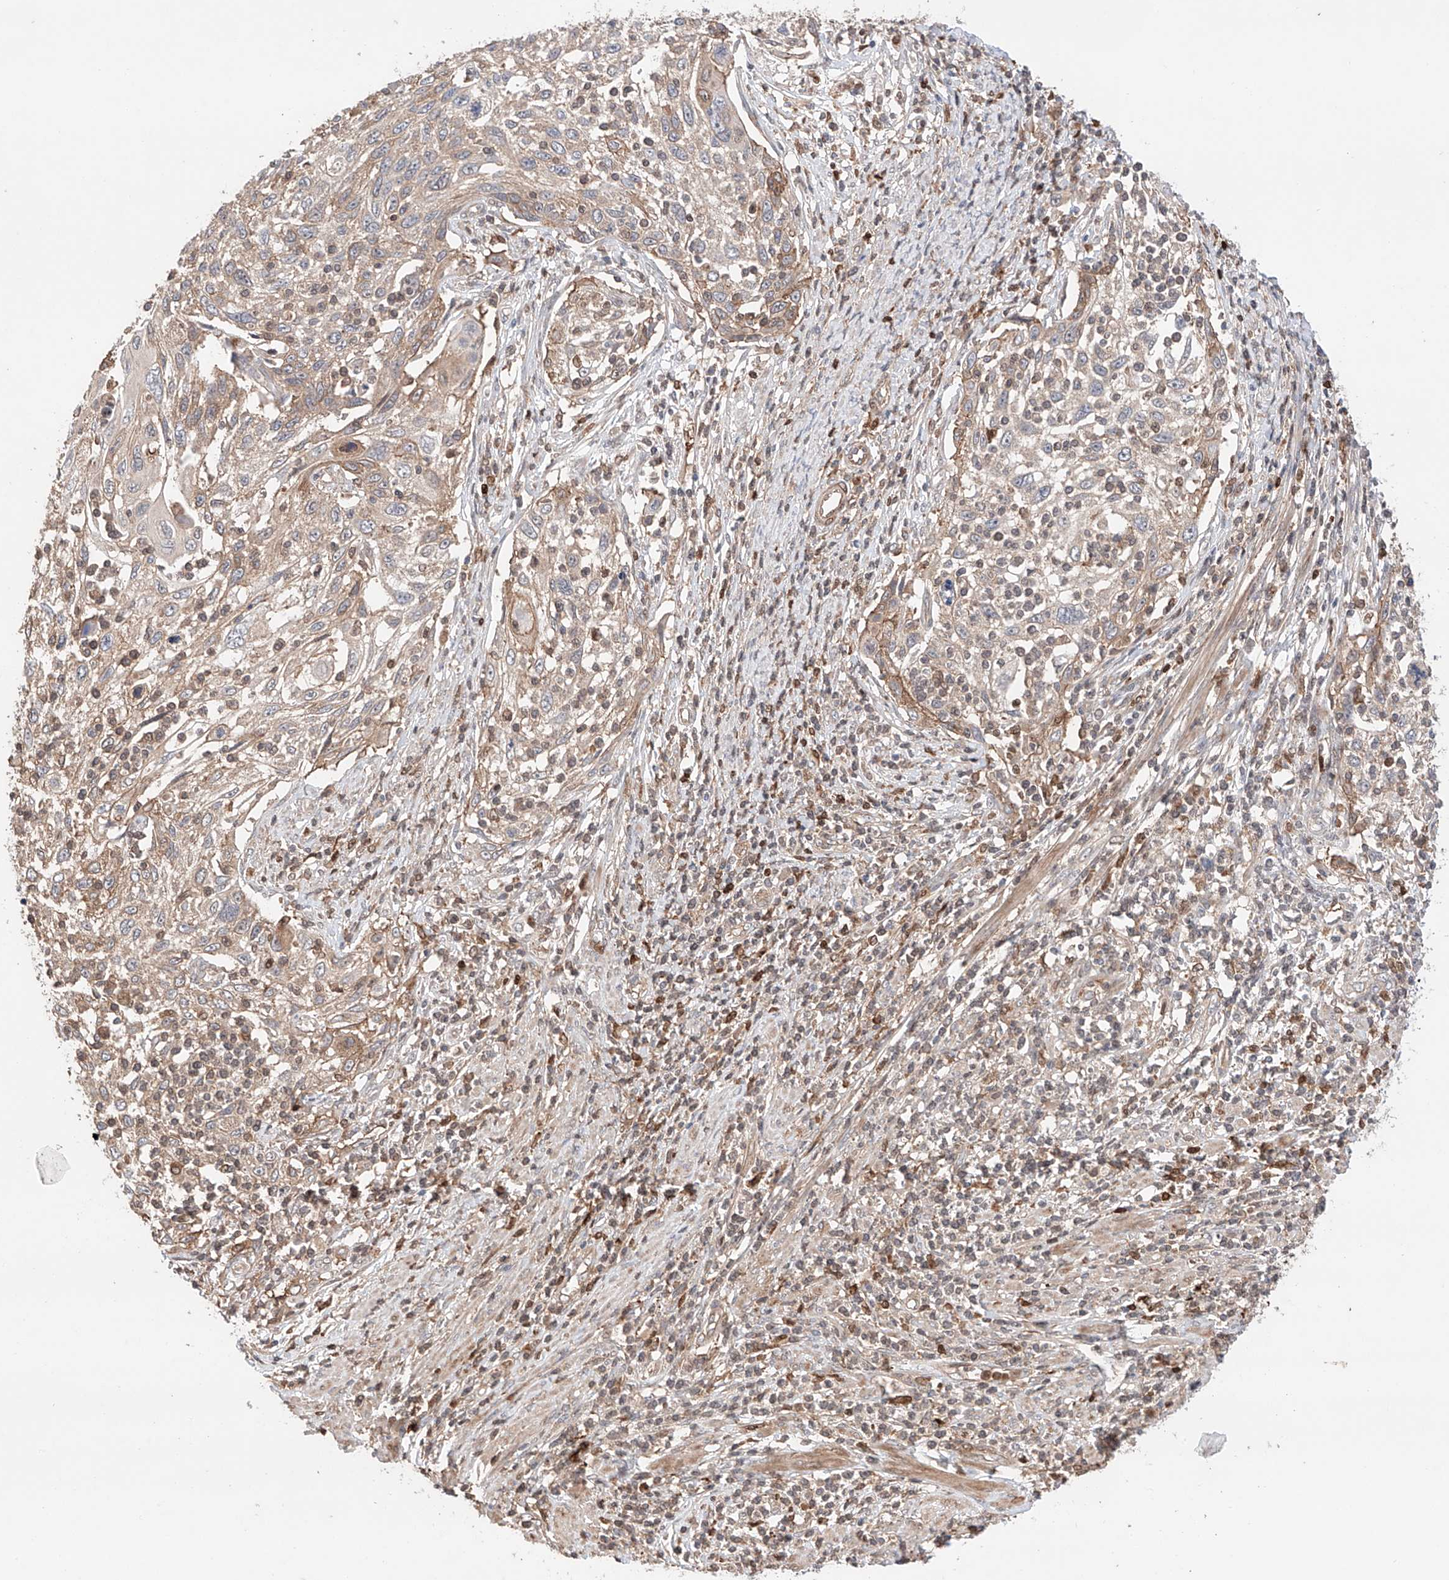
{"staining": {"intensity": "weak", "quantity": "<25%", "location": "cytoplasmic/membranous"}, "tissue": "cervical cancer", "cell_type": "Tumor cells", "image_type": "cancer", "snomed": [{"axis": "morphology", "description": "Squamous cell carcinoma, NOS"}, {"axis": "topography", "description": "Cervix"}], "caption": "Photomicrograph shows no significant protein positivity in tumor cells of cervical cancer (squamous cell carcinoma).", "gene": "IGSF22", "patient": {"sex": "female", "age": 70}}